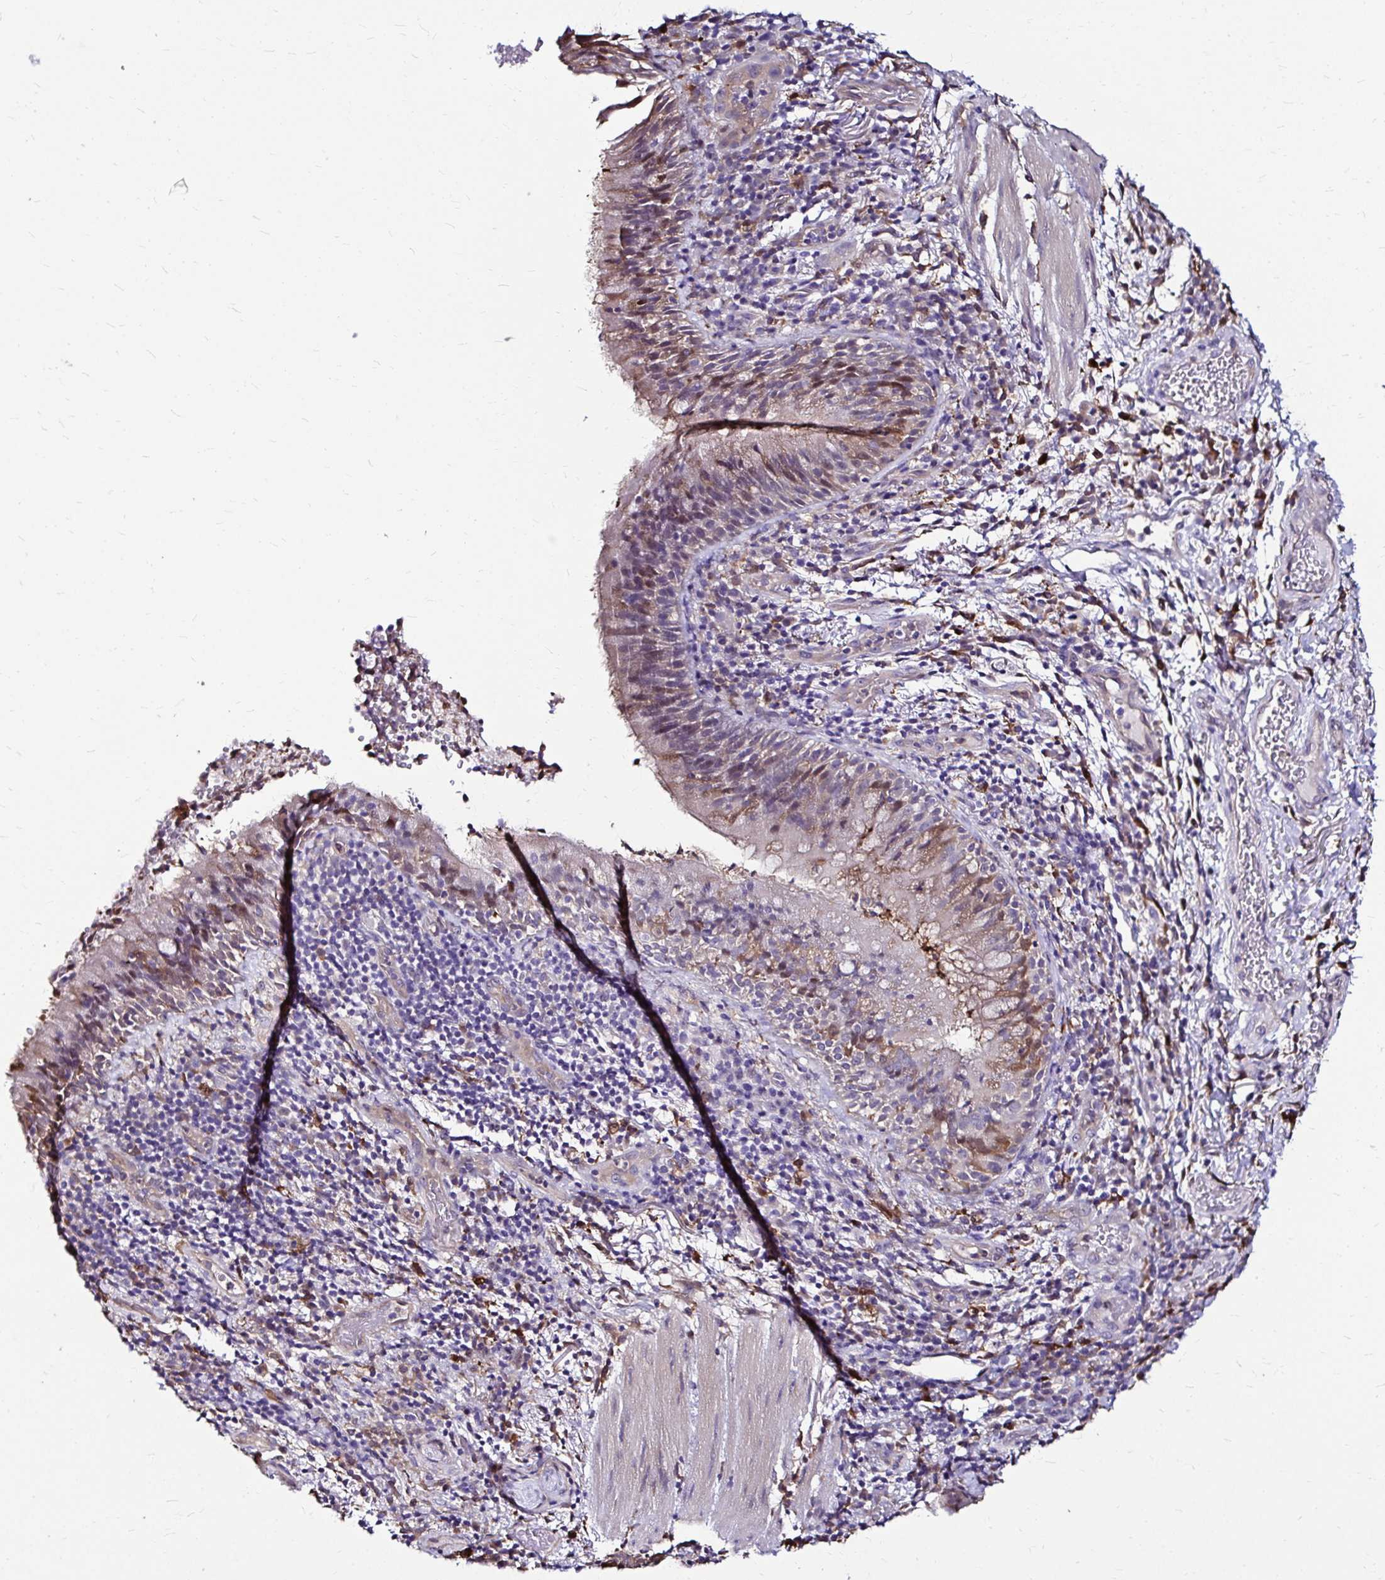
{"staining": {"intensity": "weak", "quantity": "<25%", "location": "cytoplasmic/membranous,nuclear"}, "tissue": "bronchus", "cell_type": "Respiratory epithelial cells", "image_type": "normal", "snomed": [{"axis": "morphology", "description": "Normal tissue, NOS"}, {"axis": "topography", "description": "Lymph node"}, {"axis": "topography", "description": "Bronchus"}], "caption": "IHC photomicrograph of normal bronchus: human bronchus stained with DAB reveals no significant protein staining in respiratory epithelial cells.", "gene": "IDH1", "patient": {"sex": "male", "age": 56}}